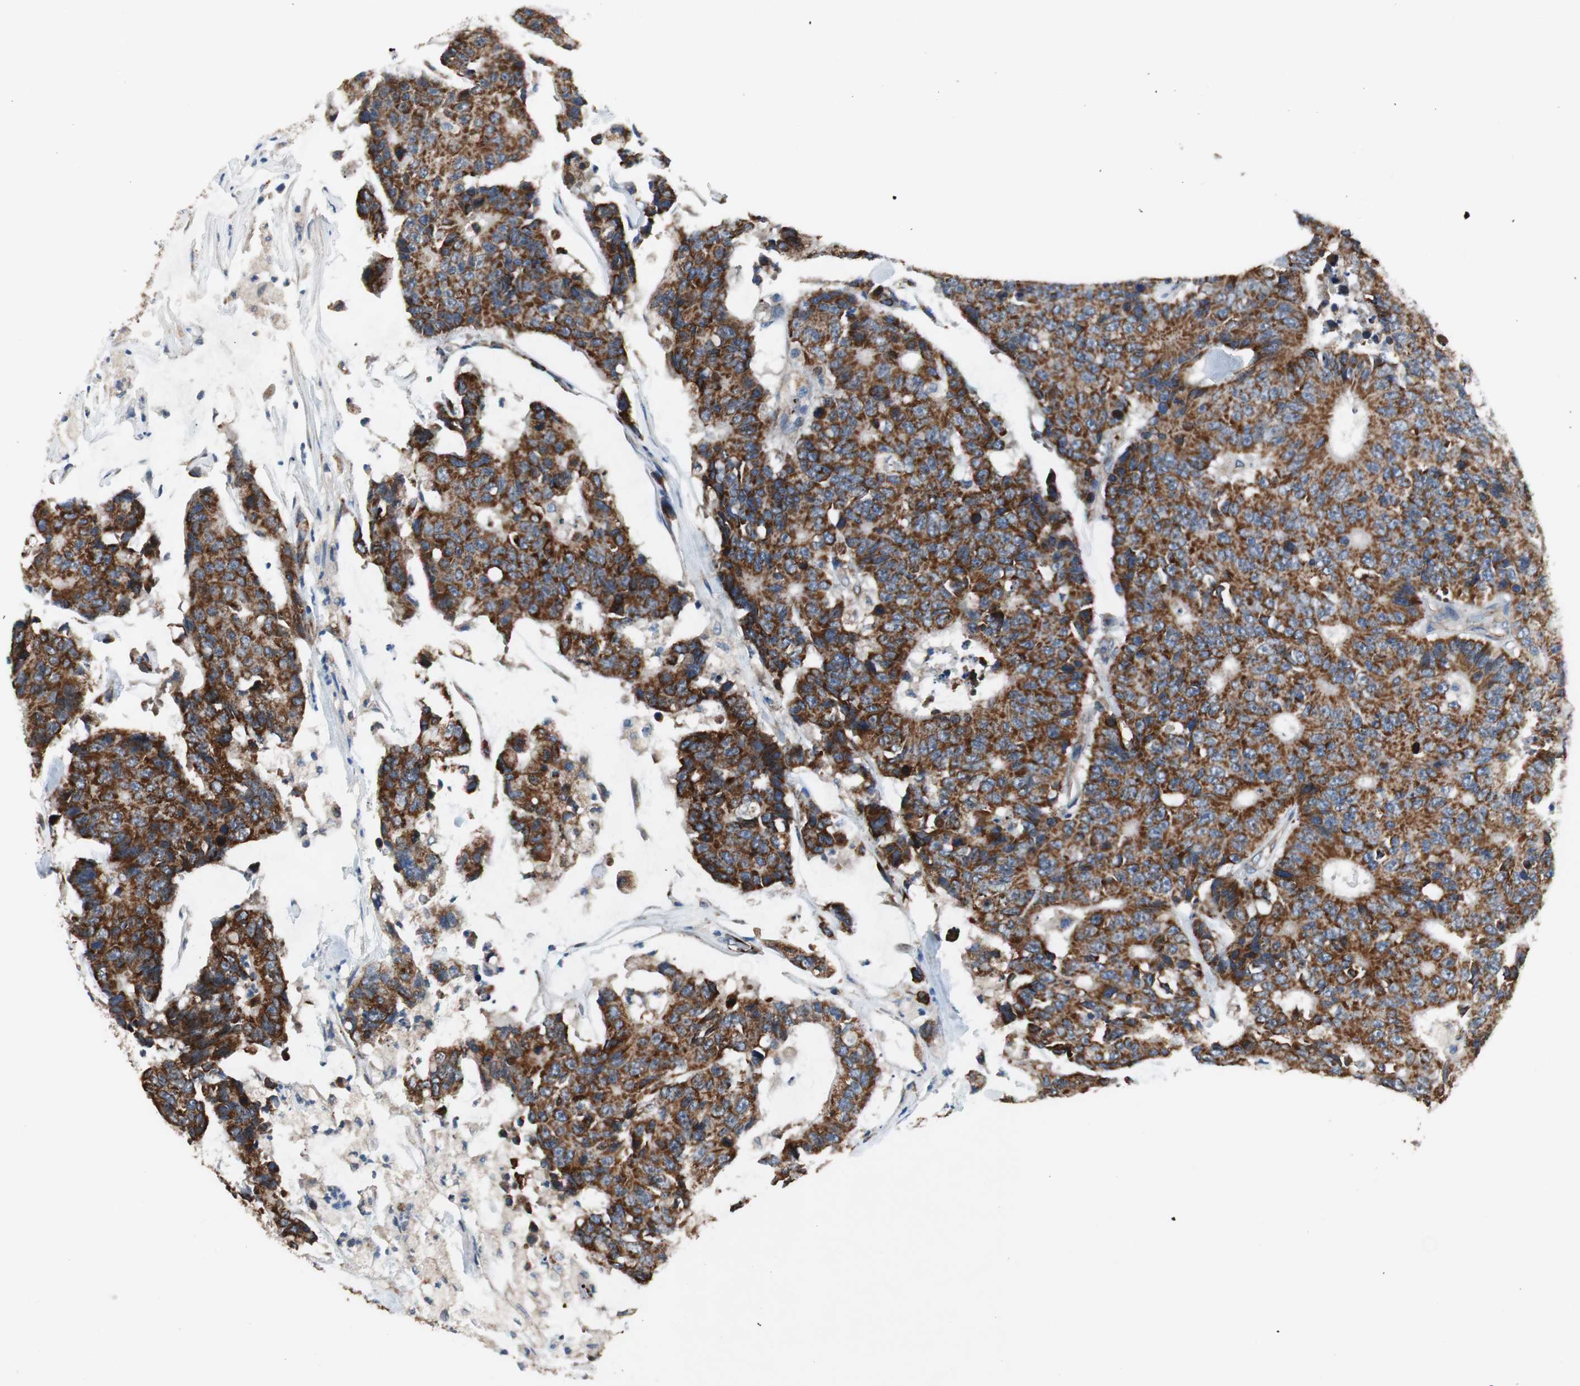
{"staining": {"intensity": "strong", "quantity": ">75%", "location": "cytoplasmic/membranous"}, "tissue": "colorectal cancer", "cell_type": "Tumor cells", "image_type": "cancer", "snomed": [{"axis": "morphology", "description": "Adenocarcinoma, NOS"}, {"axis": "topography", "description": "Colon"}], "caption": "A histopathology image of human adenocarcinoma (colorectal) stained for a protein exhibits strong cytoplasmic/membranous brown staining in tumor cells.", "gene": "AKAP1", "patient": {"sex": "female", "age": 86}}